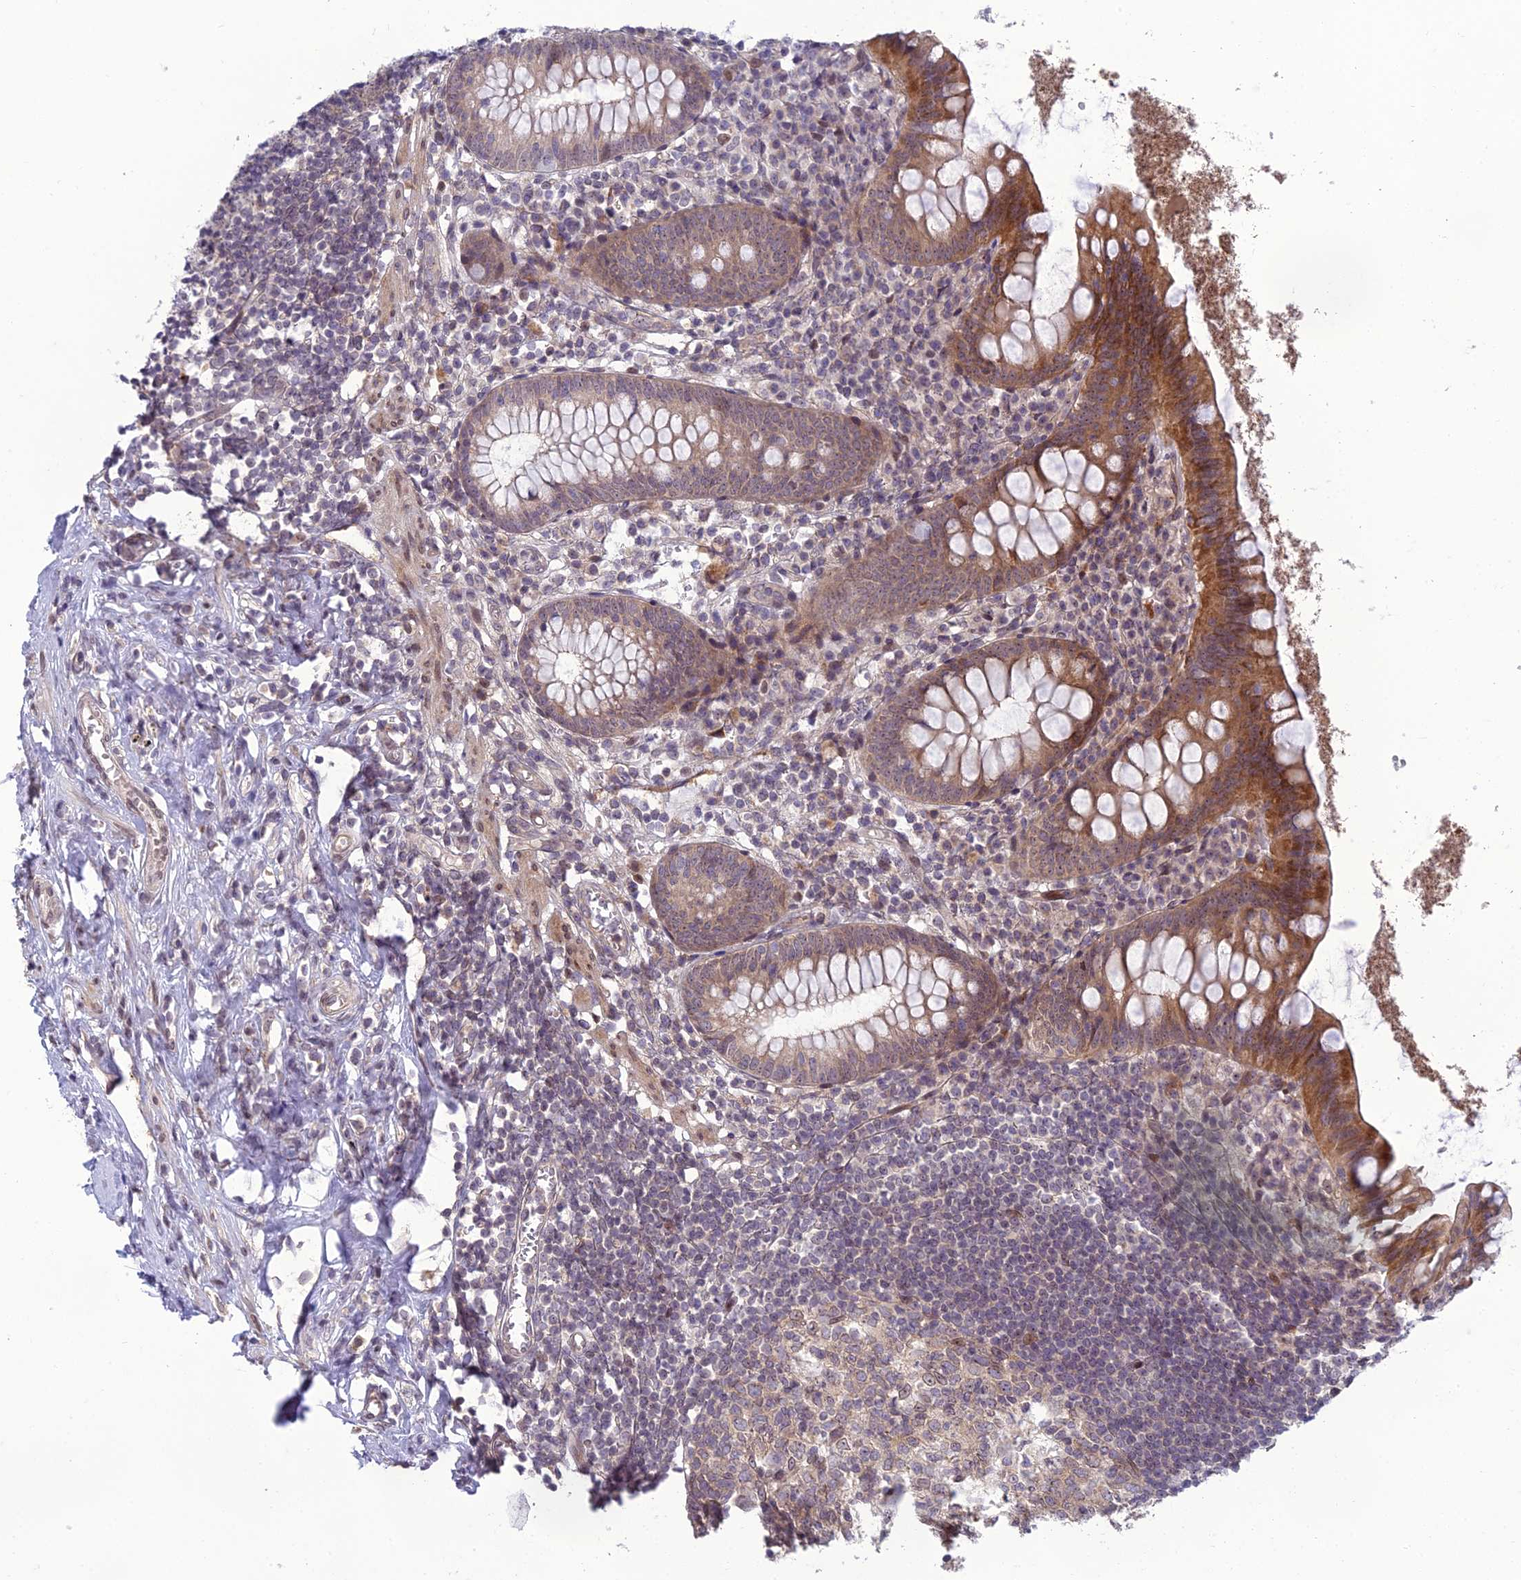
{"staining": {"intensity": "moderate", "quantity": ">75%", "location": "cytoplasmic/membranous"}, "tissue": "appendix", "cell_type": "Glandular cells", "image_type": "normal", "snomed": [{"axis": "morphology", "description": "Normal tissue, NOS"}, {"axis": "topography", "description": "Appendix"}], "caption": "This photomicrograph demonstrates immunohistochemistry staining of normal human appendix, with medium moderate cytoplasmic/membranous staining in approximately >75% of glandular cells.", "gene": "DTX2", "patient": {"sex": "female", "age": 51}}